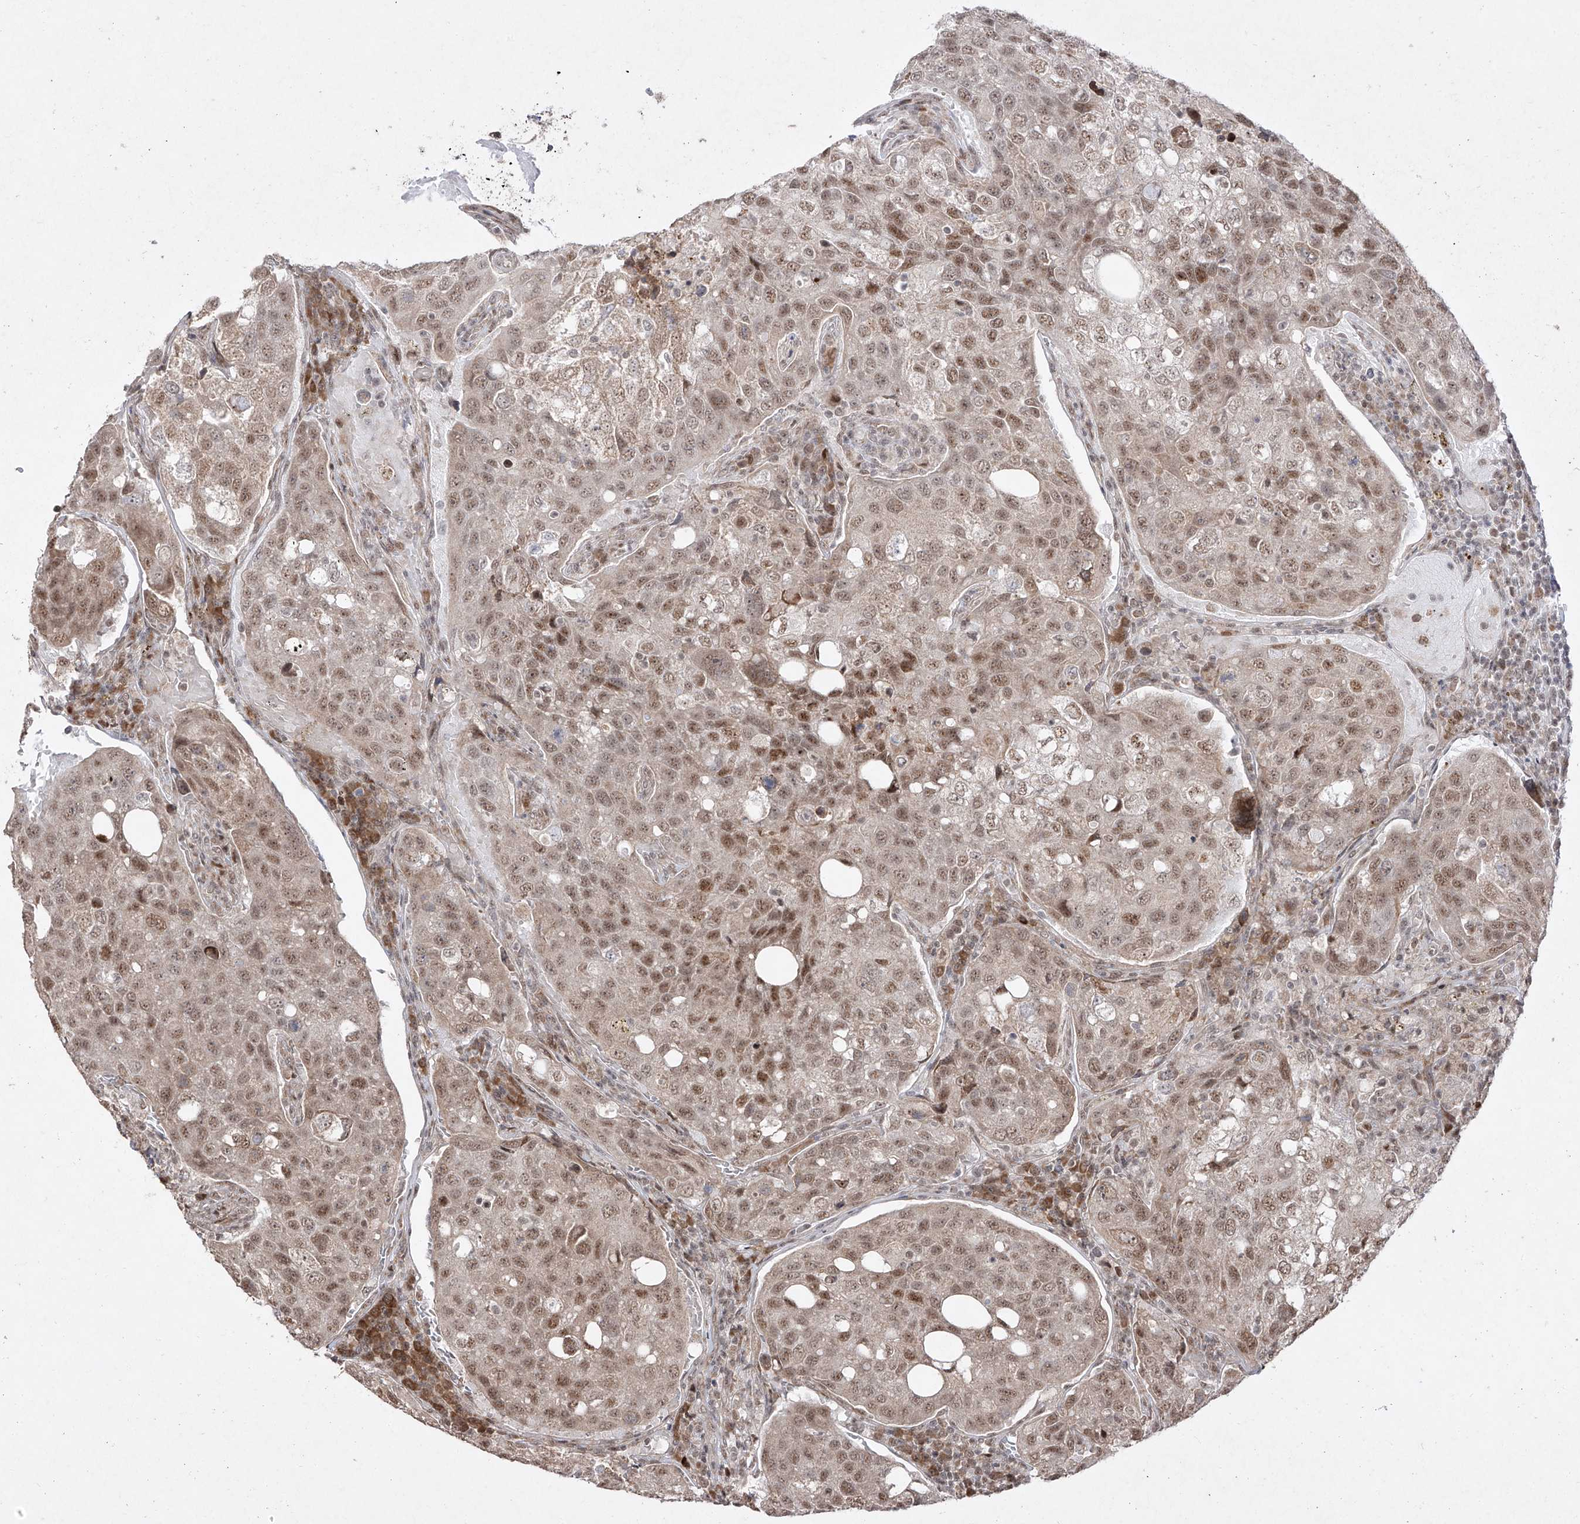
{"staining": {"intensity": "moderate", "quantity": ">75%", "location": "nuclear"}, "tissue": "urothelial cancer", "cell_type": "Tumor cells", "image_type": "cancer", "snomed": [{"axis": "morphology", "description": "Urothelial carcinoma, High grade"}, {"axis": "topography", "description": "Lymph node"}, {"axis": "topography", "description": "Urinary bladder"}], "caption": "Protein analysis of urothelial cancer tissue displays moderate nuclear positivity in approximately >75% of tumor cells.", "gene": "SNRNP27", "patient": {"sex": "male", "age": 51}}